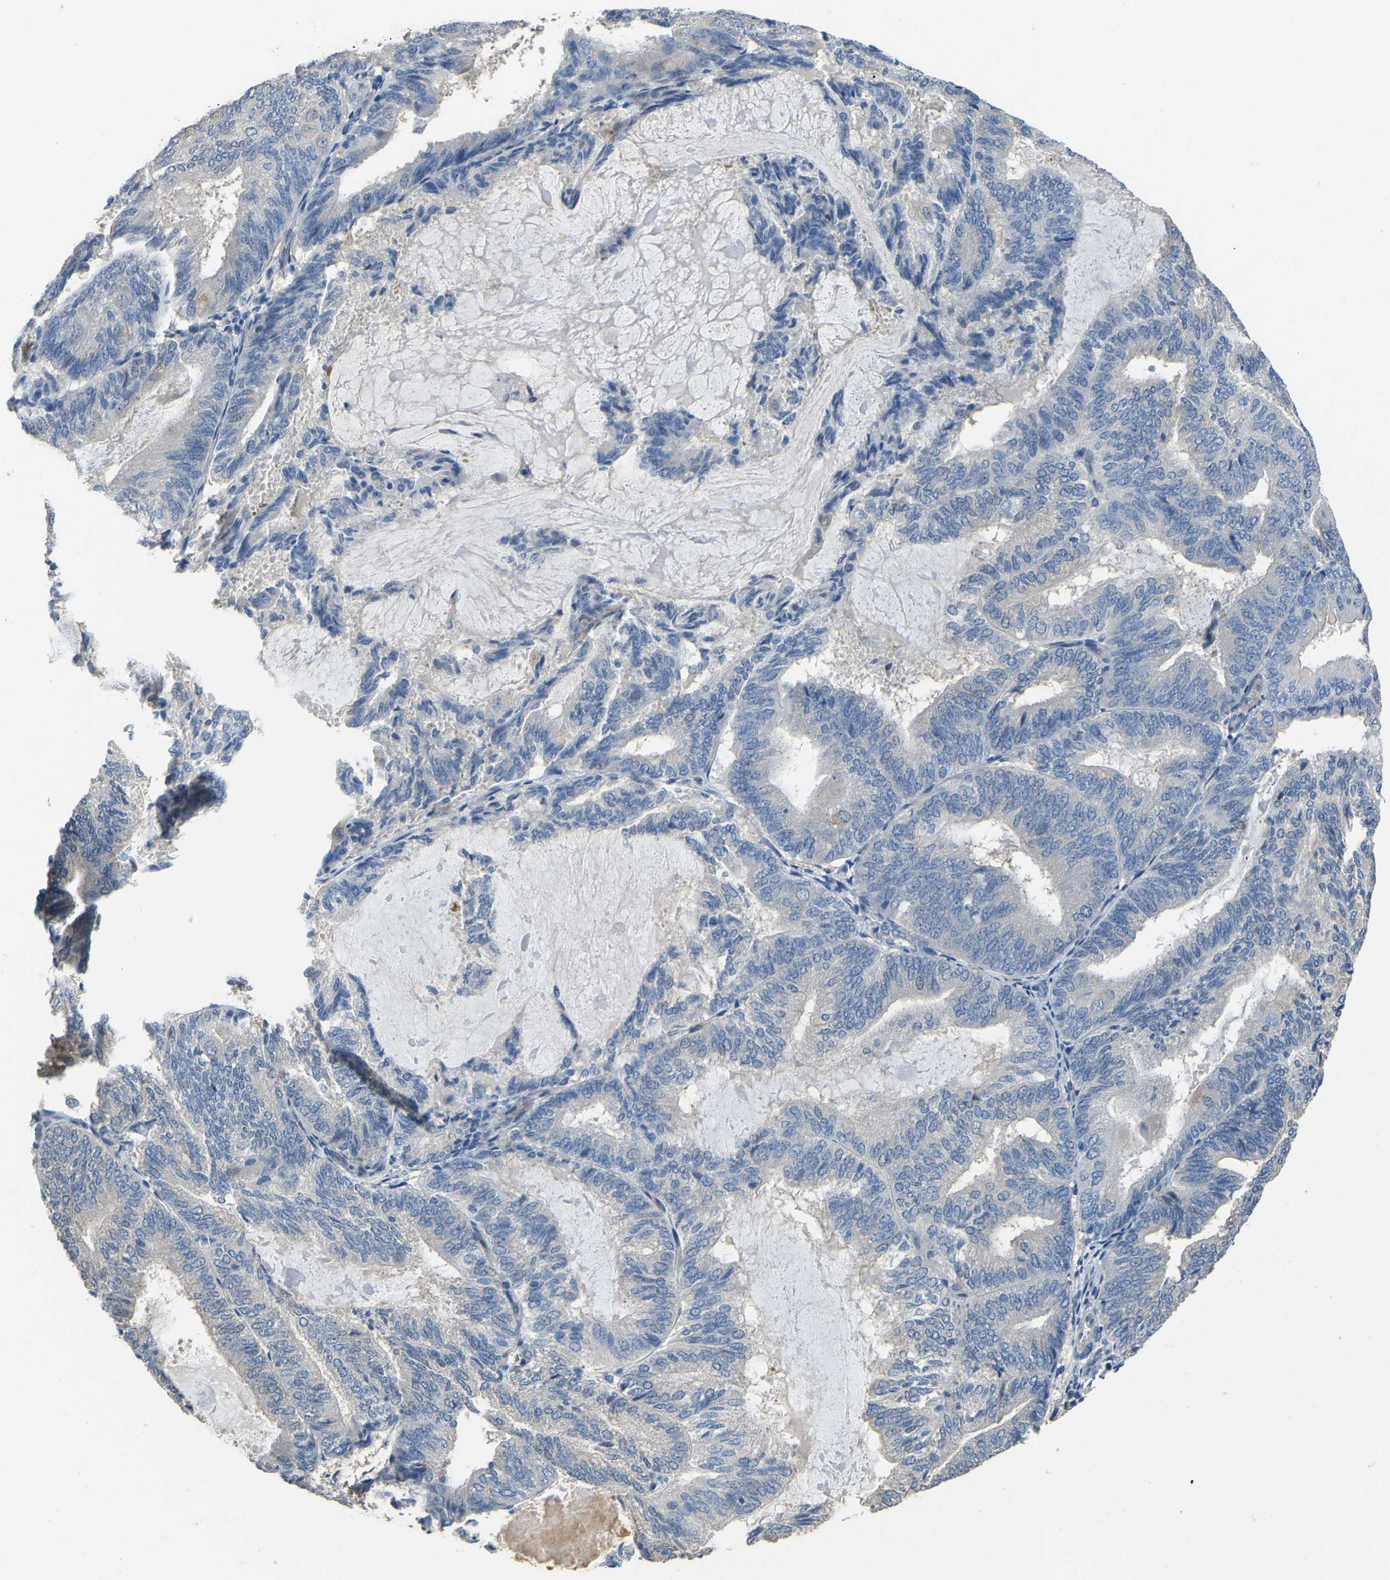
{"staining": {"intensity": "negative", "quantity": "none", "location": "none"}, "tissue": "endometrial cancer", "cell_type": "Tumor cells", "image_type": "cancer", "snomed": [{"axis": "morphology", "description": "Adenocarcinoma, NOS"}, {"axis": "topography", "description": "Endometrium"}], "caption": "This is an immunohistochemistry (IHC) micrograph of endometrial cancer. There is no expression in tumor cells.", "gene": "HIGD2B", "patient": {"sex": "female", "age": 81}}